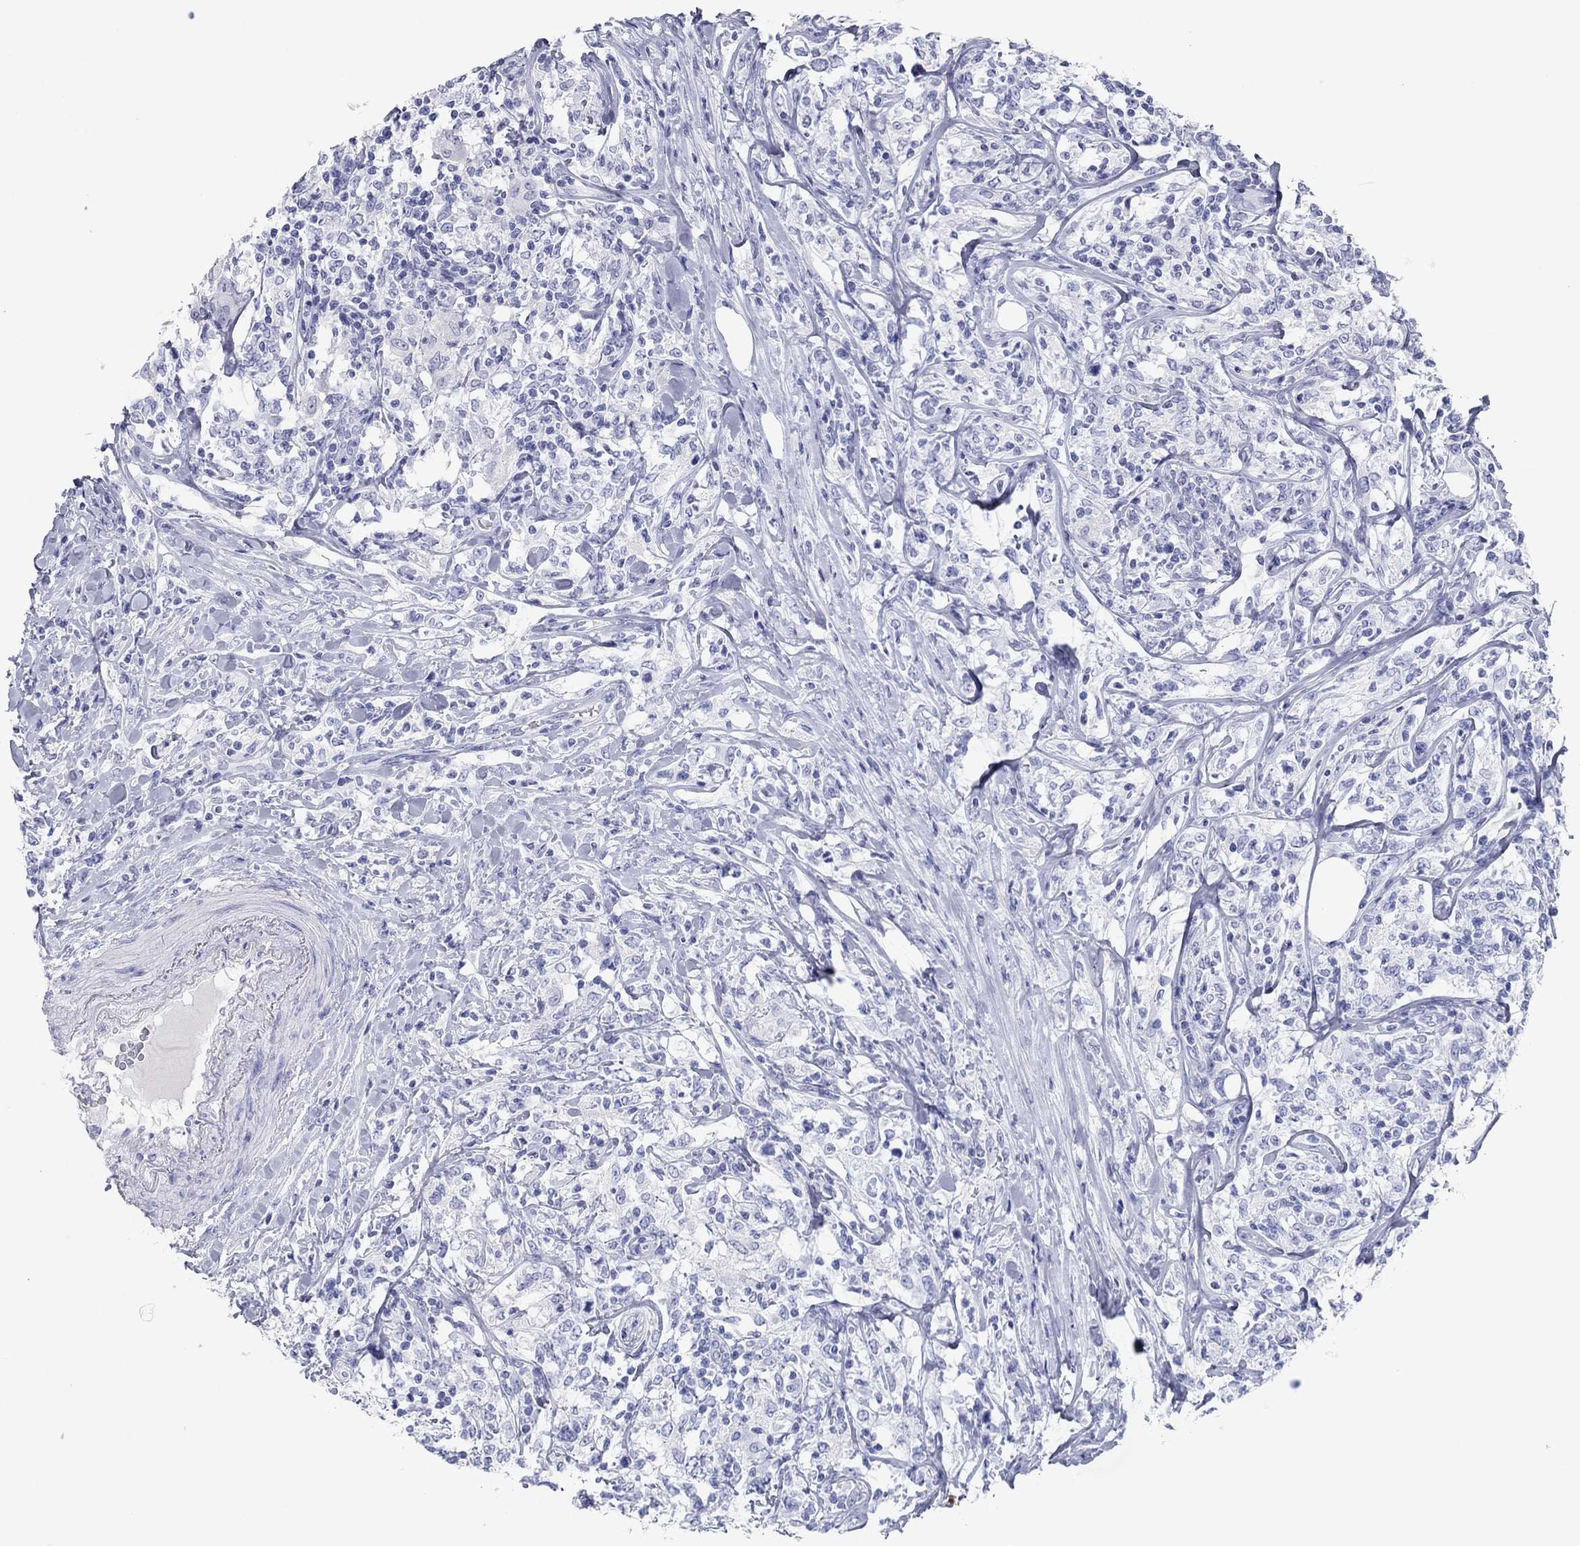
{"staining": {"intensity": "negative", "quantity": "none", "location": "none"}, "tissue": "lymphoma", "cell_type": "Tumor cells", "image_type": "cancer", "snomed": [{"axis": "morphology", "description": "Malignant lymphoma, non-Hodgkin's type, High grade"}, {"axis": "topography", "description": "Lymph node"}], "caption": "DAB immunohistochemical staining of malignant lymphoma, non-Hodgkin's type (high-grade) displays no significant staining in tumor cells. (Brightfield microscopy of DAB (3,3'-diaminobenzidine) immunohistochemistry at high magnification).", "gene": "ATP4A", "patient": {"sex": "female", "age": 84}}